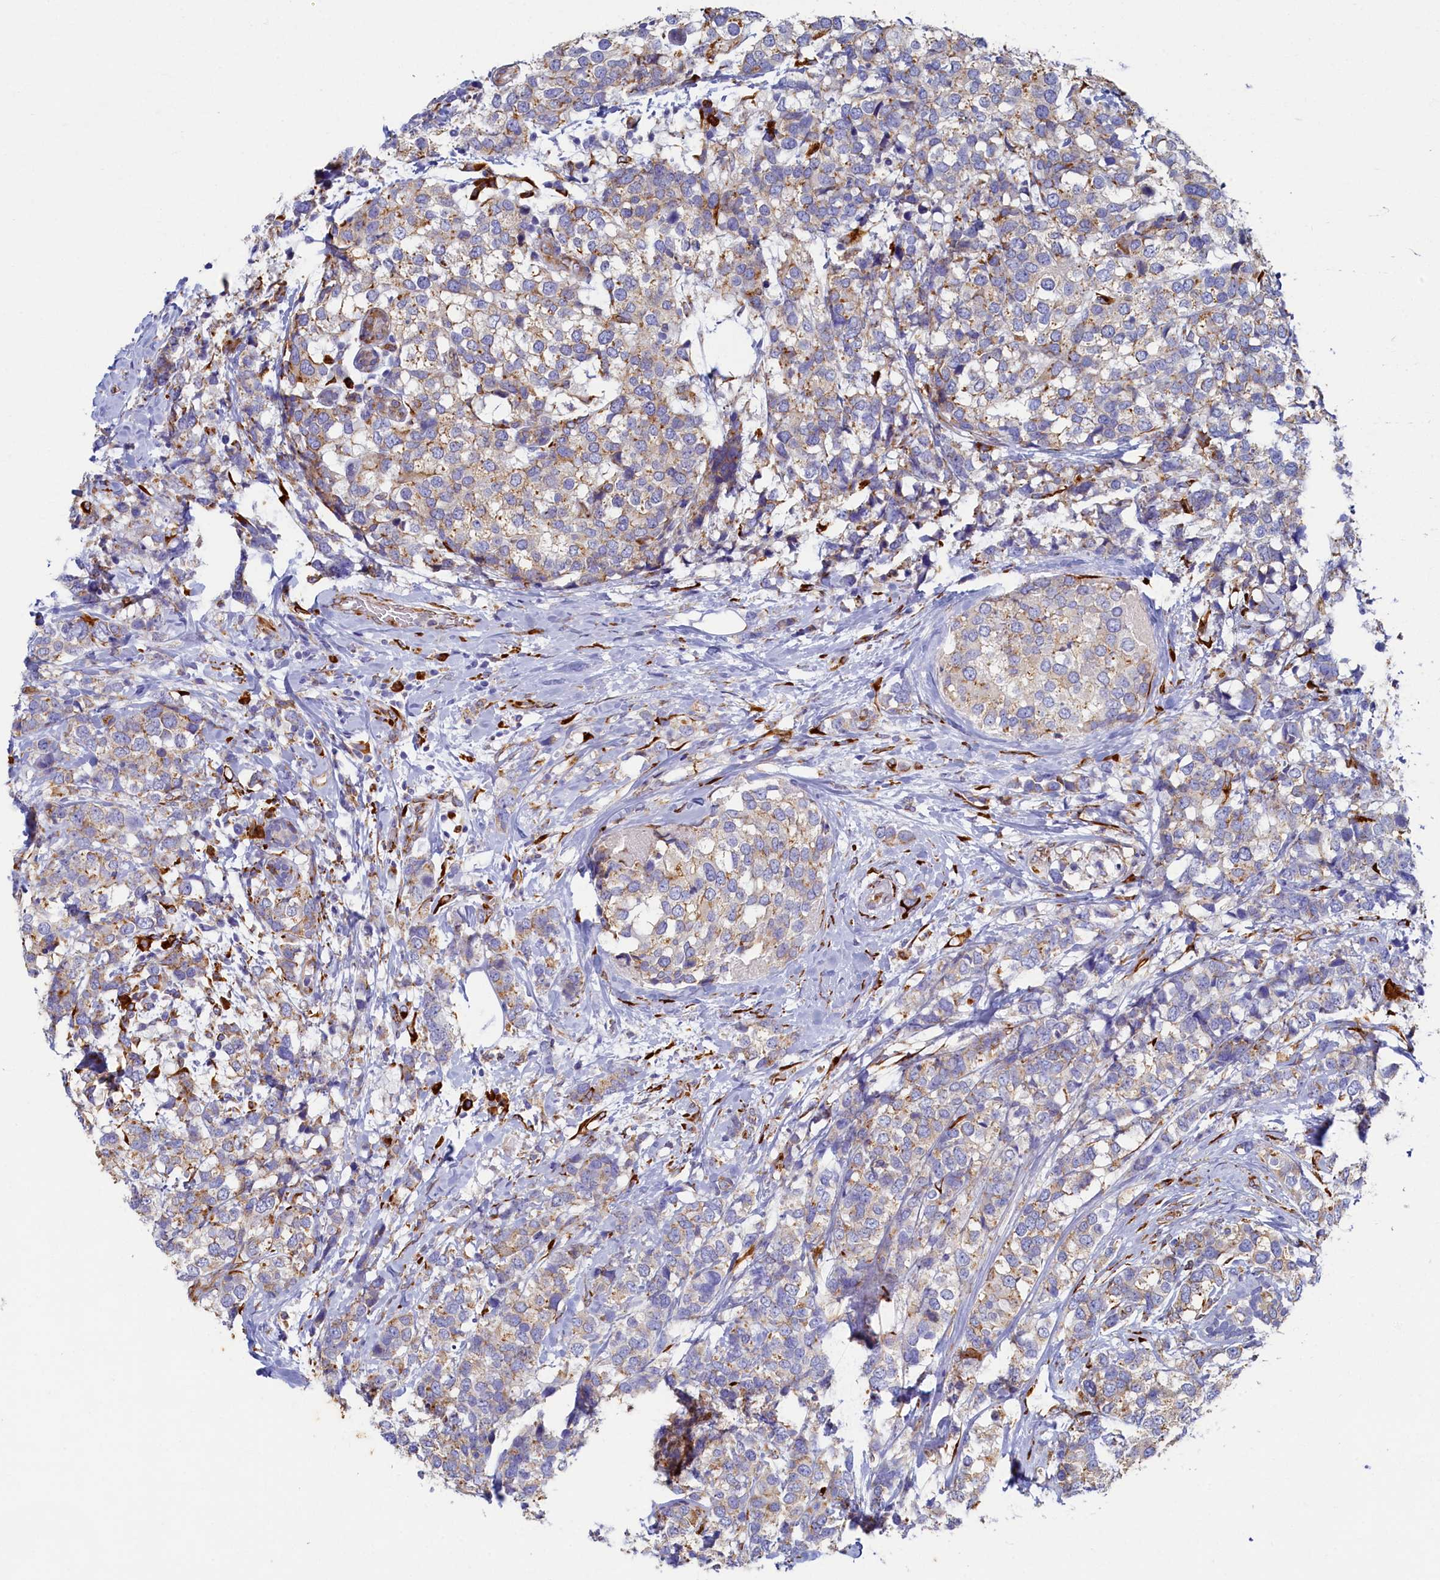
{"staining": {"intensity": "weak", "quantity": ">75%", "location": "cytoplasmic/membranous"}, "tissue": "breast cancer", "cell_type": "Tumor cells", "image_type": "cancer", "snomed": [{"axis": "morphology", "description": "Lobular carcinoma"}, {"axis": "topography", "description": "Breast"}], "caption": "Immunohistochemistry staining of breast cancer, which demonstrates low levels of weak cytoplasmic/membranous positivity in about >75% of tumor cells indicating weak cytoplasmic/membranous protein staining. The staining was performed using DAB (3,3'-diaminobenzidine) (brown) for protein detection and nuclei were counterstained in hematoxylin (blue).", "gene": "TMEM18", "patient": {"sex": "female", "age": 59}}